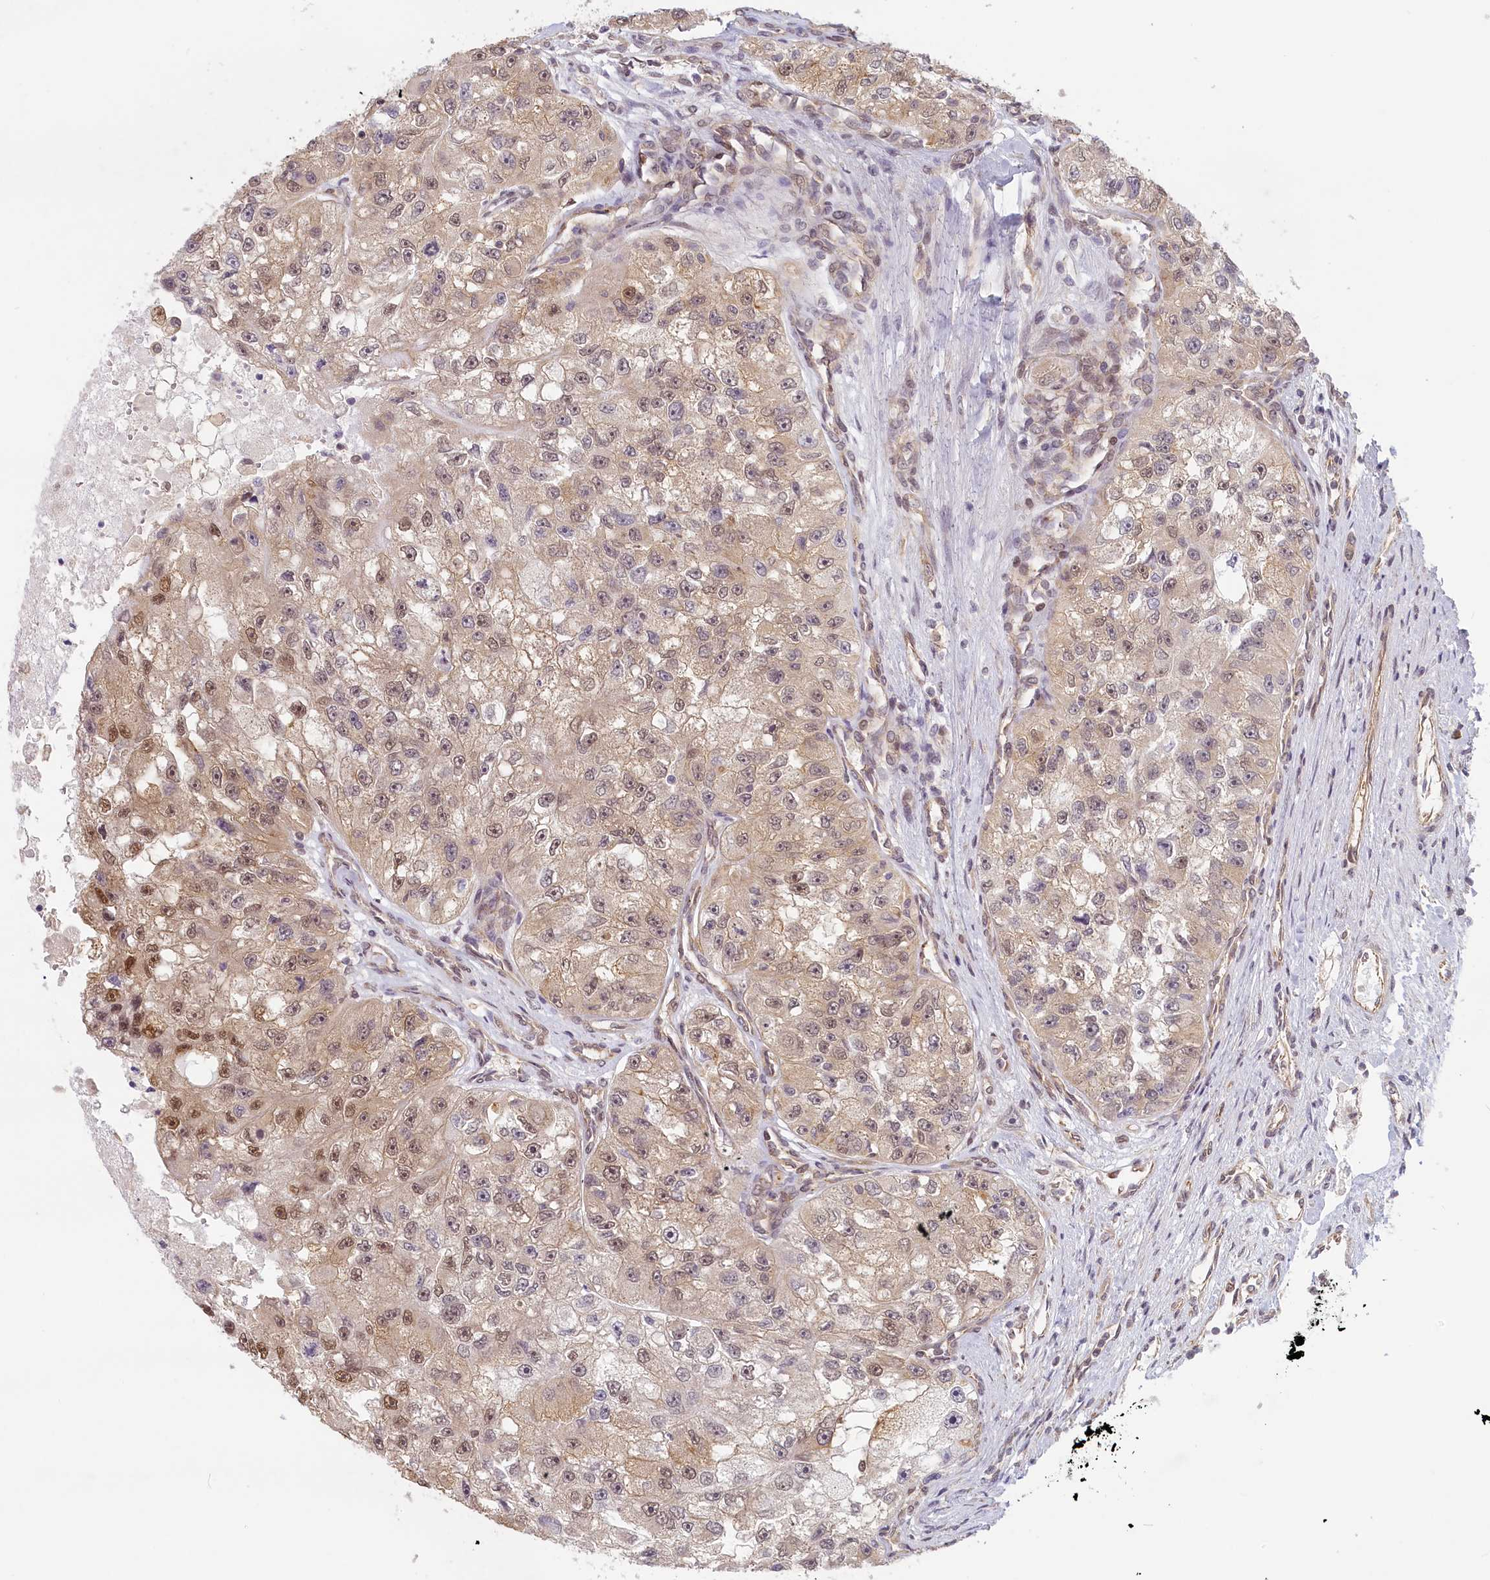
{"staining": {"intensity": "moderate", "quantity": "<25%", "location": "nuclear"}, "tissue": "renal cancer", "cell_type": "Tumor cells", "image_type": "cancer", "snomed": [{"axis": "morphology", "description": "Adenocarcinoma, NOS"}, {"axis": "topography", "description": "Kidney"}], "caption": "This photomicrograph shows adenocarcinoma (renal) stained with IHC to label a protein in brown. The nuclear of tumor cells show moderate positivity for the protein. Nuclei are counter-stained blue.", "gene": "C19orf44", "patient": {"sex": "male", "age": 63}}